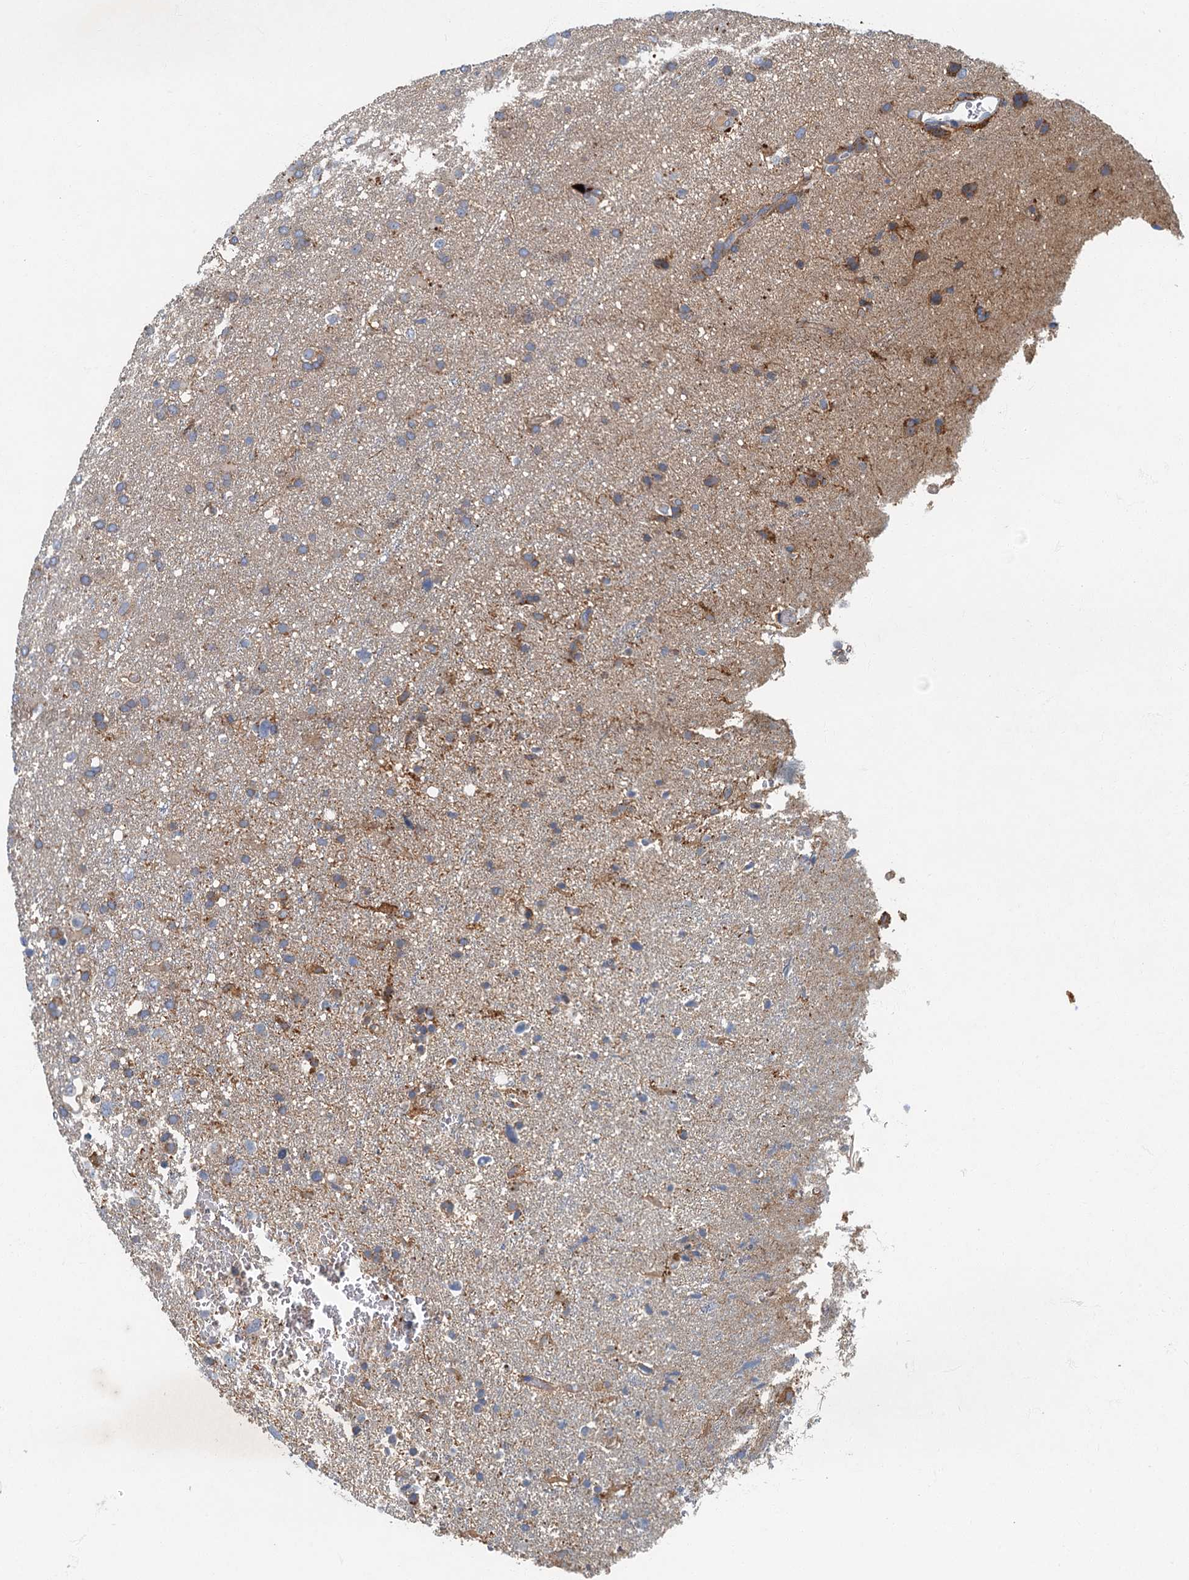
{"staining": {"intensity": "weak", "quantity": "<25%", "location": "cytoplasmic/membranous"}, "tissue": "glioma", "cell_type": "Tumor cells", "image_type": "cancer", "snomed": [{"axis": "morphology", "description": "Glioma, malignant, High grade"}, {"axis": "topography", "description": "Brain"}], "caption": "This is an immunohistochemistry (IHC) histopathology image of human malignant high-grade glioma. There is no staining in tumor cells.", "gene": "SPDYC", "patient": {"sex": "male", "age": 61}}